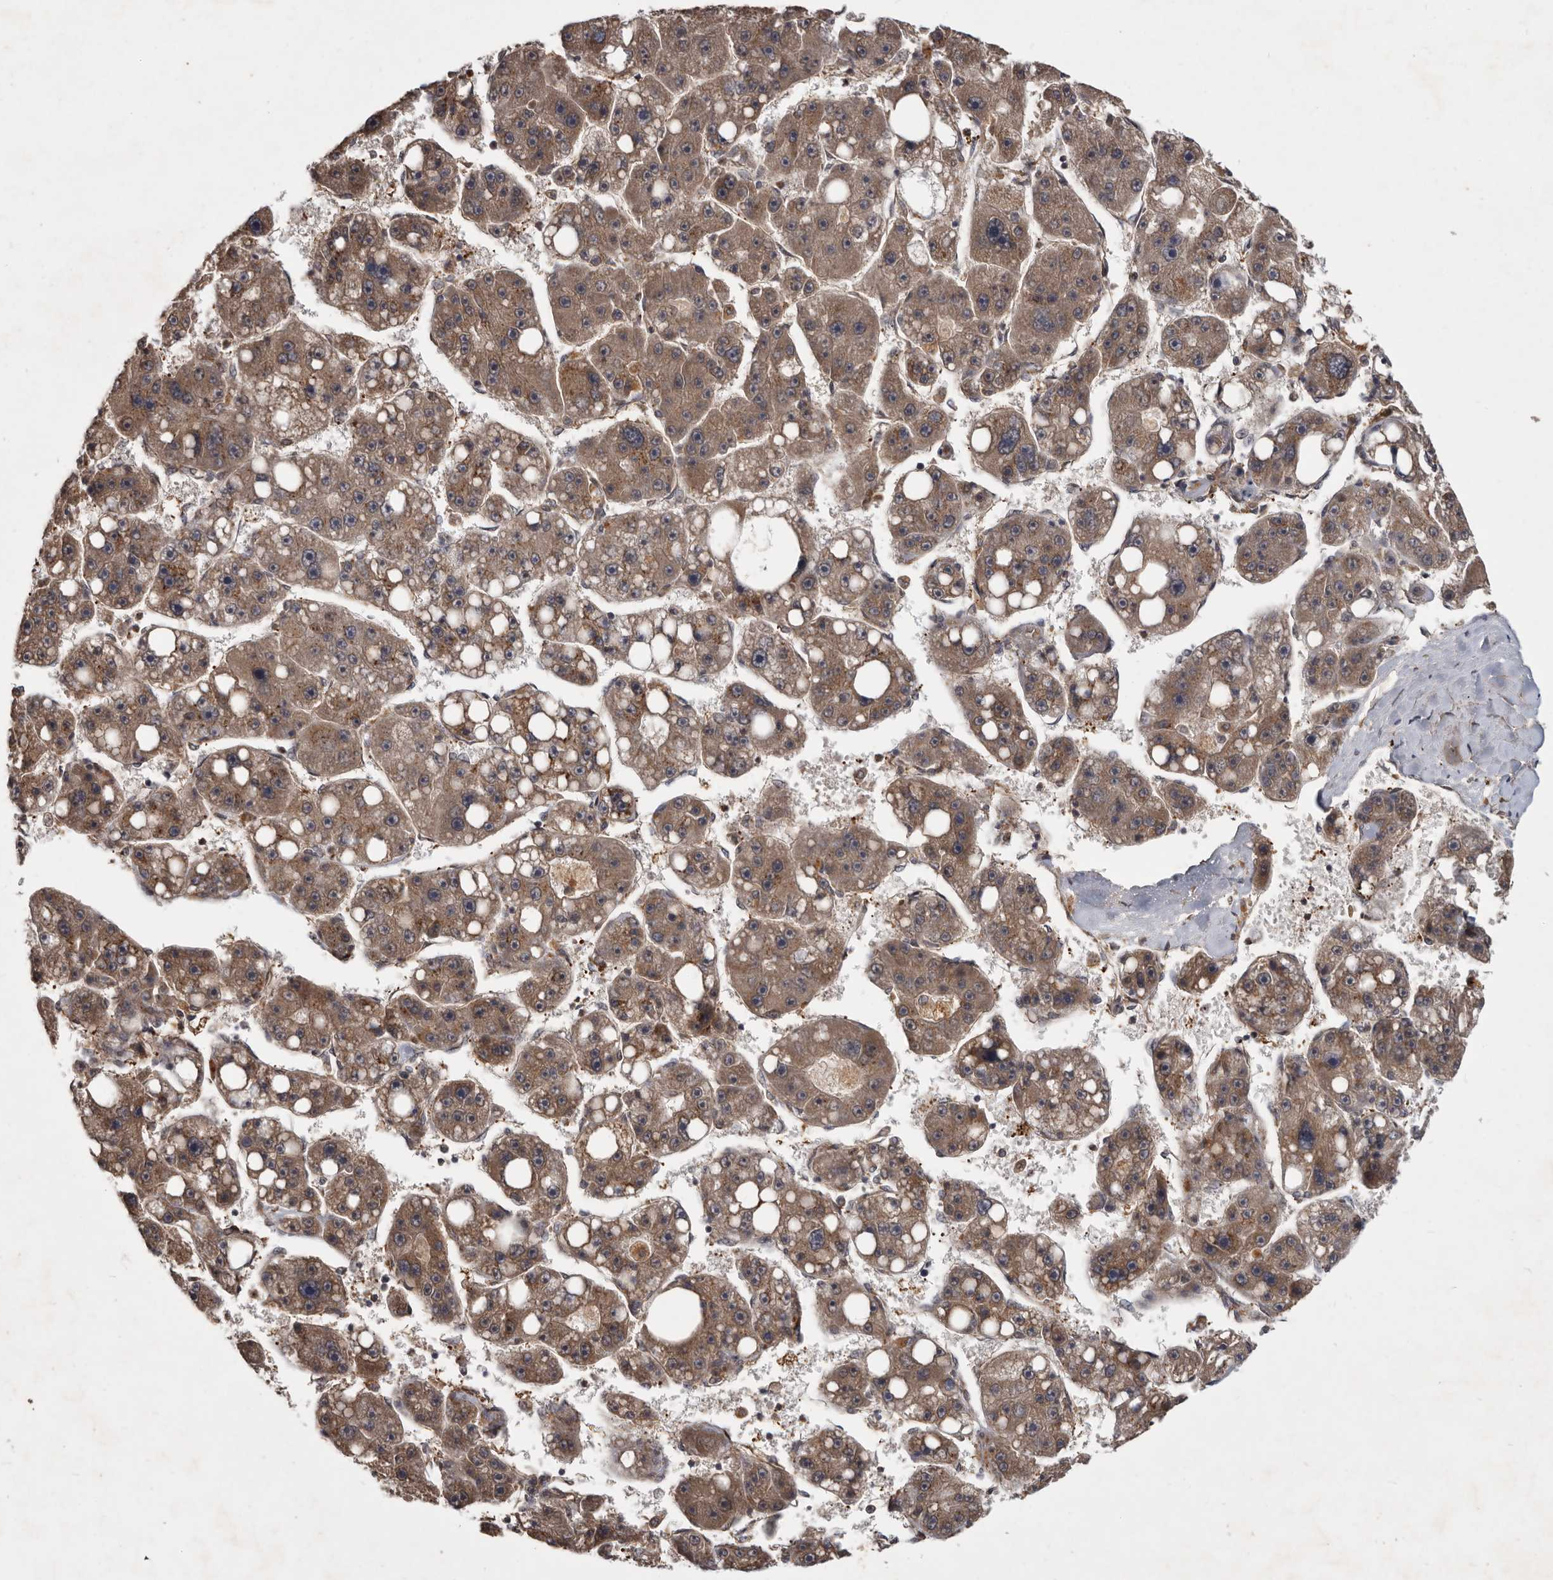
{"staining": {"intensity": "moderate", "quantity": ">75%", "location": "cytoplasmic/membranous"}, "tissue": "liver cancer", "cell_type": "Tumor cells", "image_type": "cancer", "snomed": [{"axis": "morphology", "description": "Carcinoma, Hepatocellular, NOS"}, {"axis": "topography", "description": "Liver"}], "caption": "About >75% of tumor cells in liver cancer (hepatocellular carcinoma) exhibit moderate cytoplasmic/membranous protein expression as visualized by brown immunohistochemical staining.", "gene": "DNAJC28", "patient": {"sex": "female", "age": 61}}